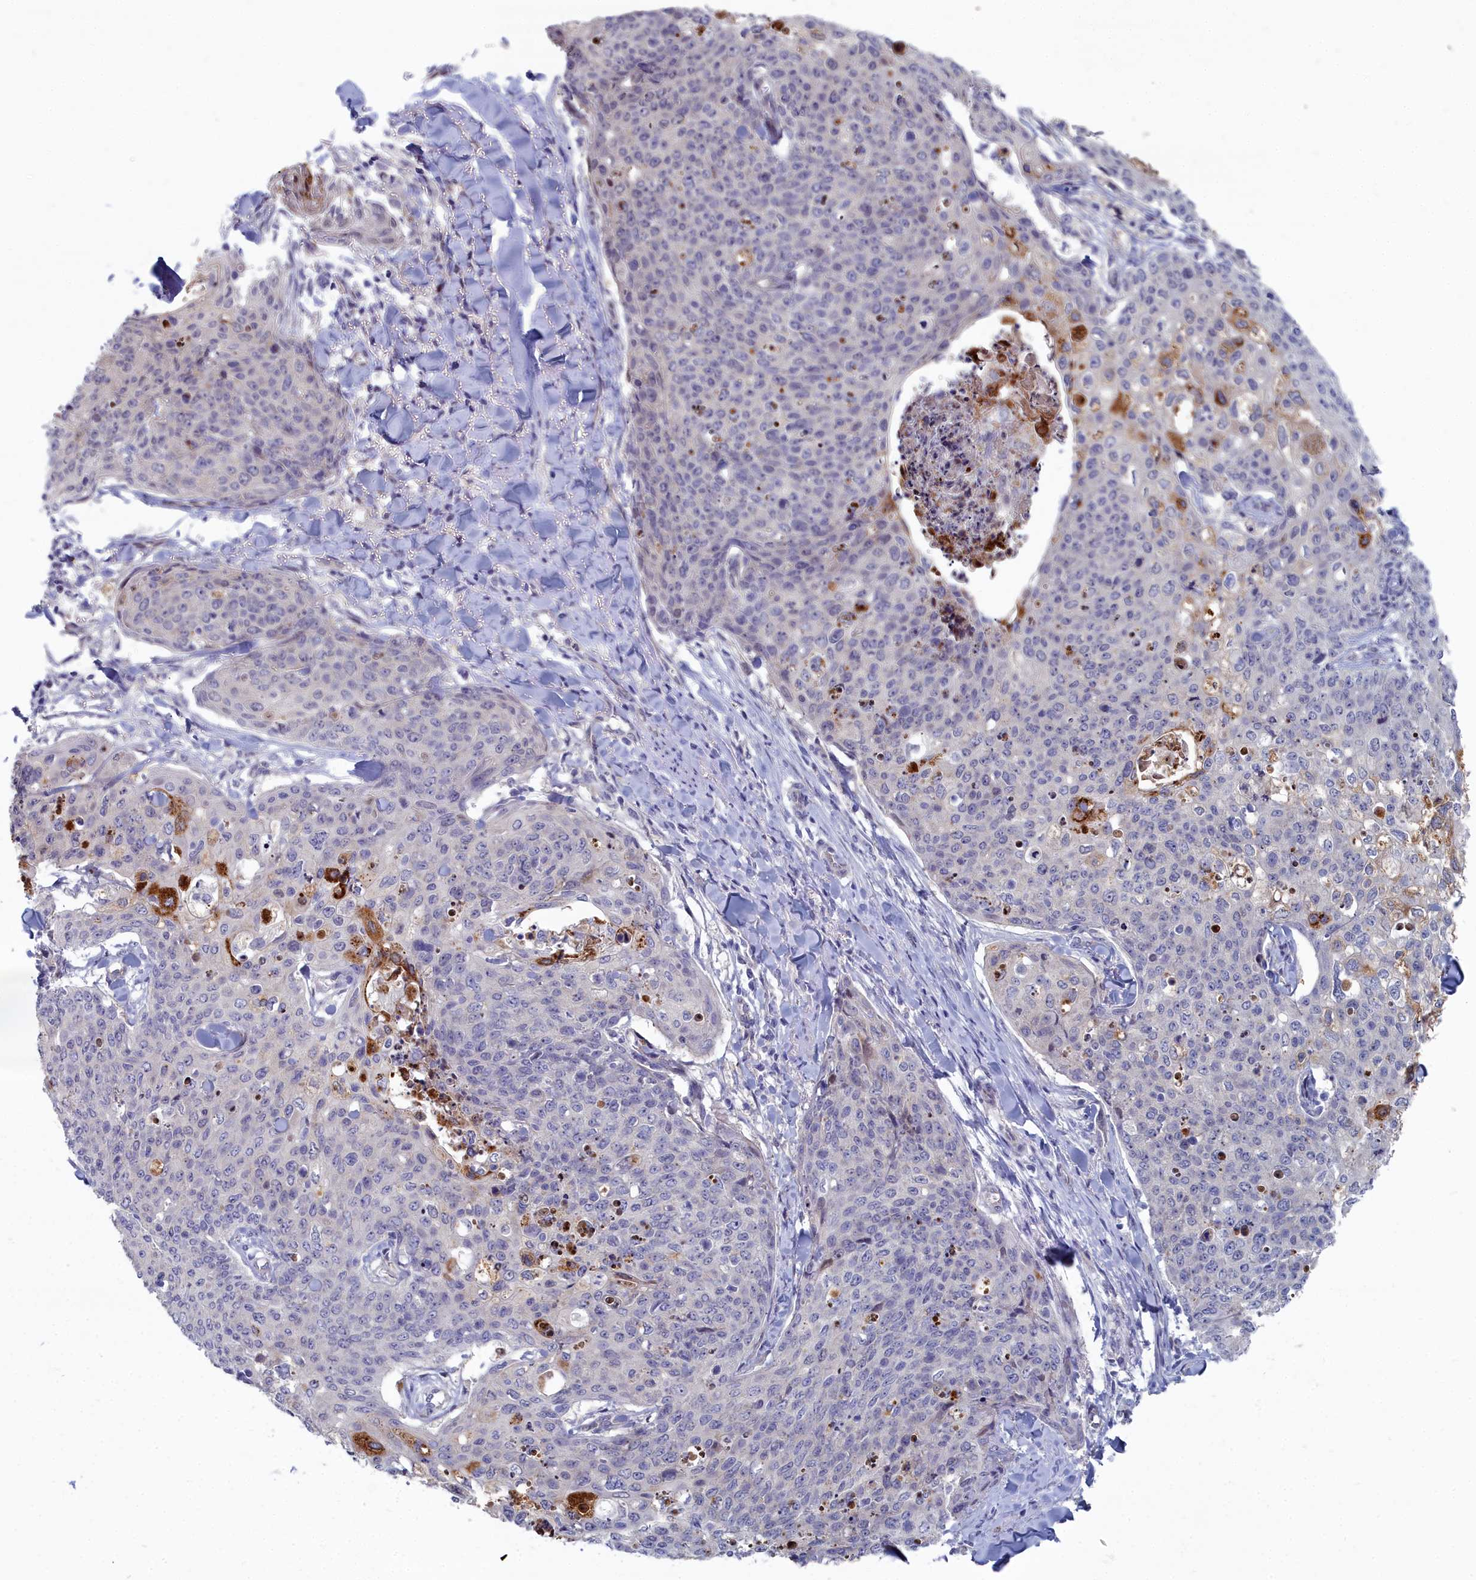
{"staining": {"intensity": "negative", "quantity": "none", "location": "none"}, "tissue": "skin cancer", "cell_type": "Tumor cells", "image_type": "cancer", "snomed": [{"axis": "morphology", "description": "Squamous cell carcinoma, NOS"}, {"axis": "topography", "description": "Skin"}, {"axis": "topography", "description": "Vulva"}], "caption": "There is no significant positivity in tumor cells of skin cancer (squamous cell carcinoma).", "gene": "RPS27A", "patient": {"sex": "female", "age": 85}}